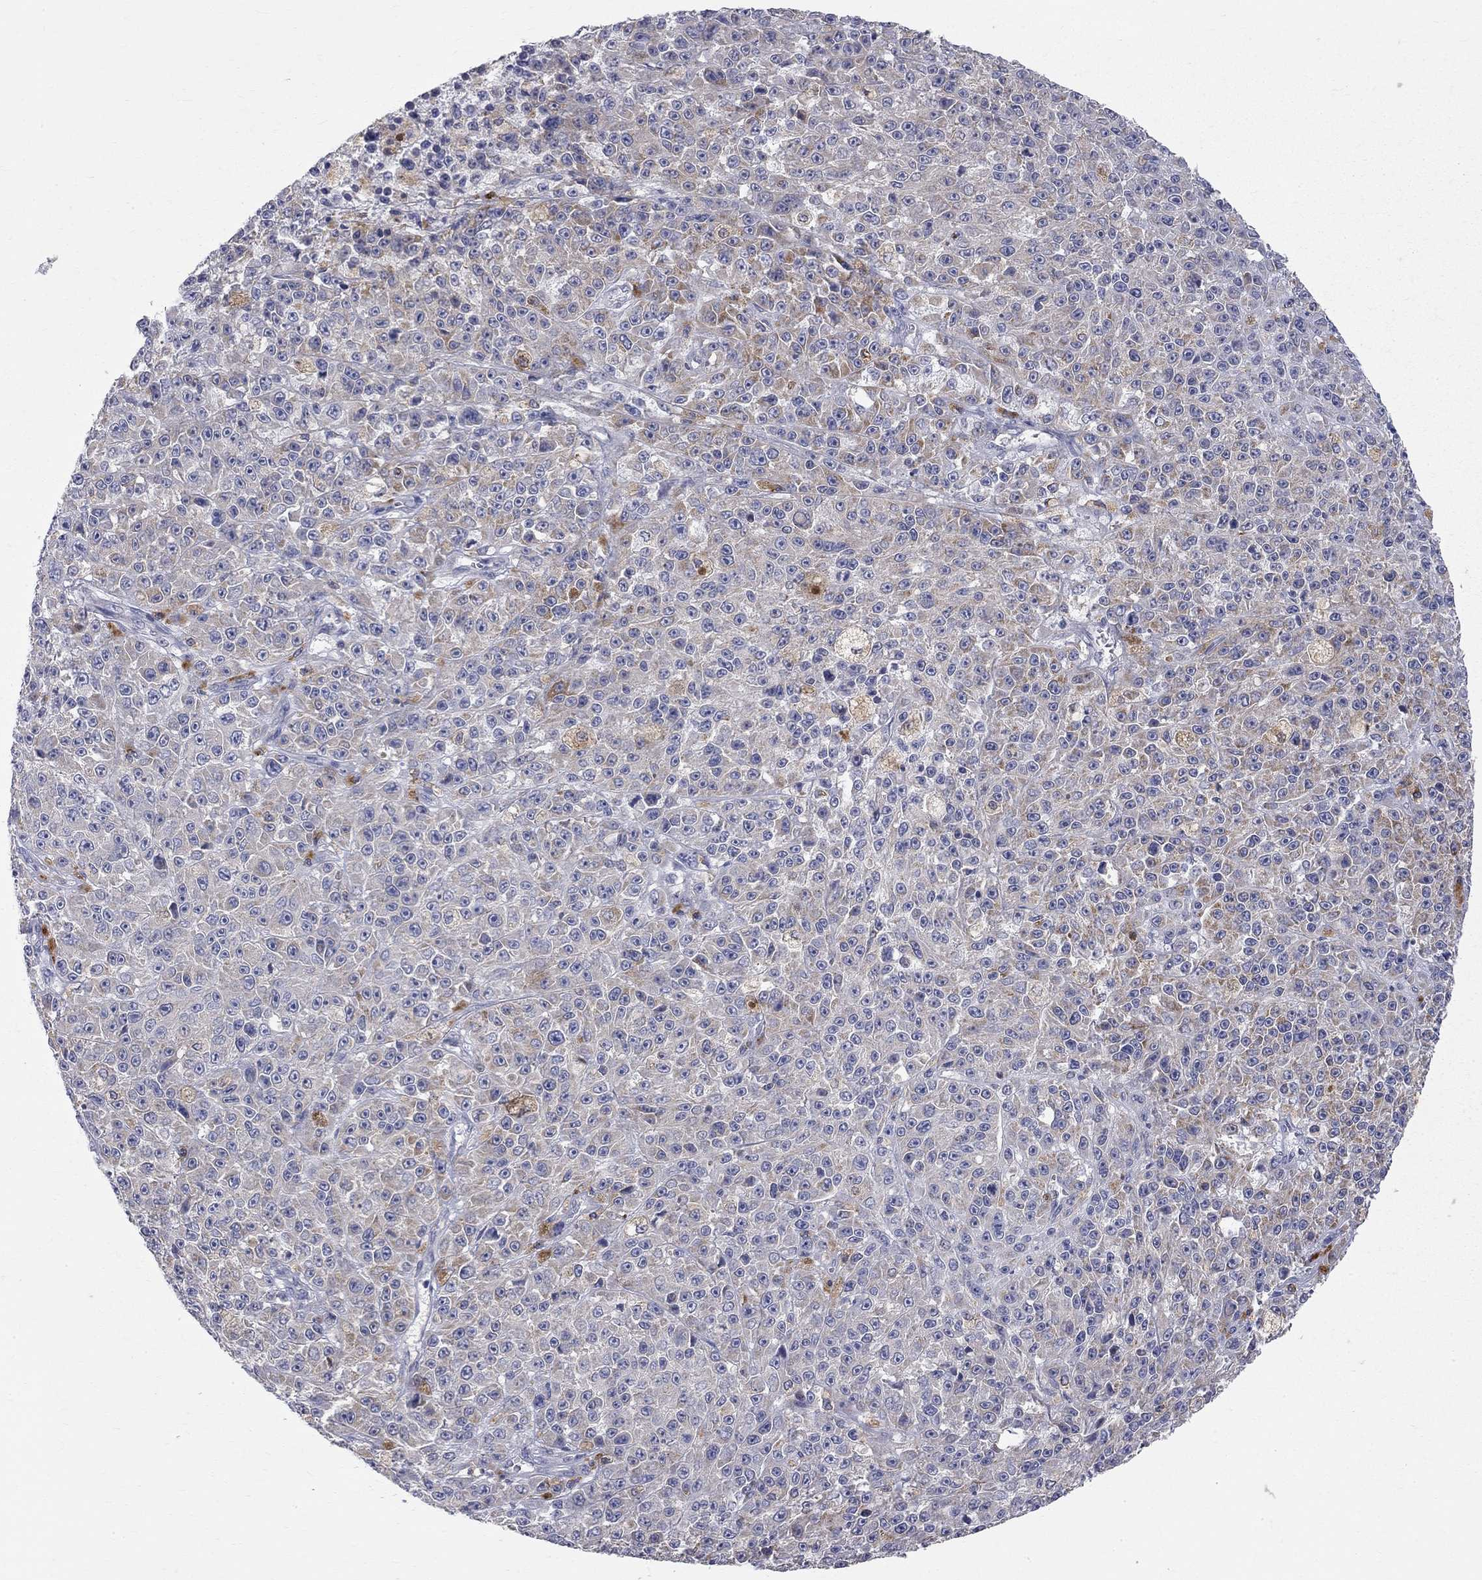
{"staining": {"intensity": "moderate", "quantity": "<25%", "location": "cytoplasmic/membranous"}, "tissue": "melanoma", "cell_type": "Tumor cells", "image_type": "cancer", "snomed": [{"axis": "morphology", "description": "Malignant melanoma, NOS"}, {"axis": "topography", "description": "Skin"}], "caption": "Human malignant melanoma stained with a brown dye displays moderate cytoplasmic/membranous positive expression in approximately <25% of tumor cells.", "gene": "ACSL1", "patient": {"sex": "female", "age": 58}}